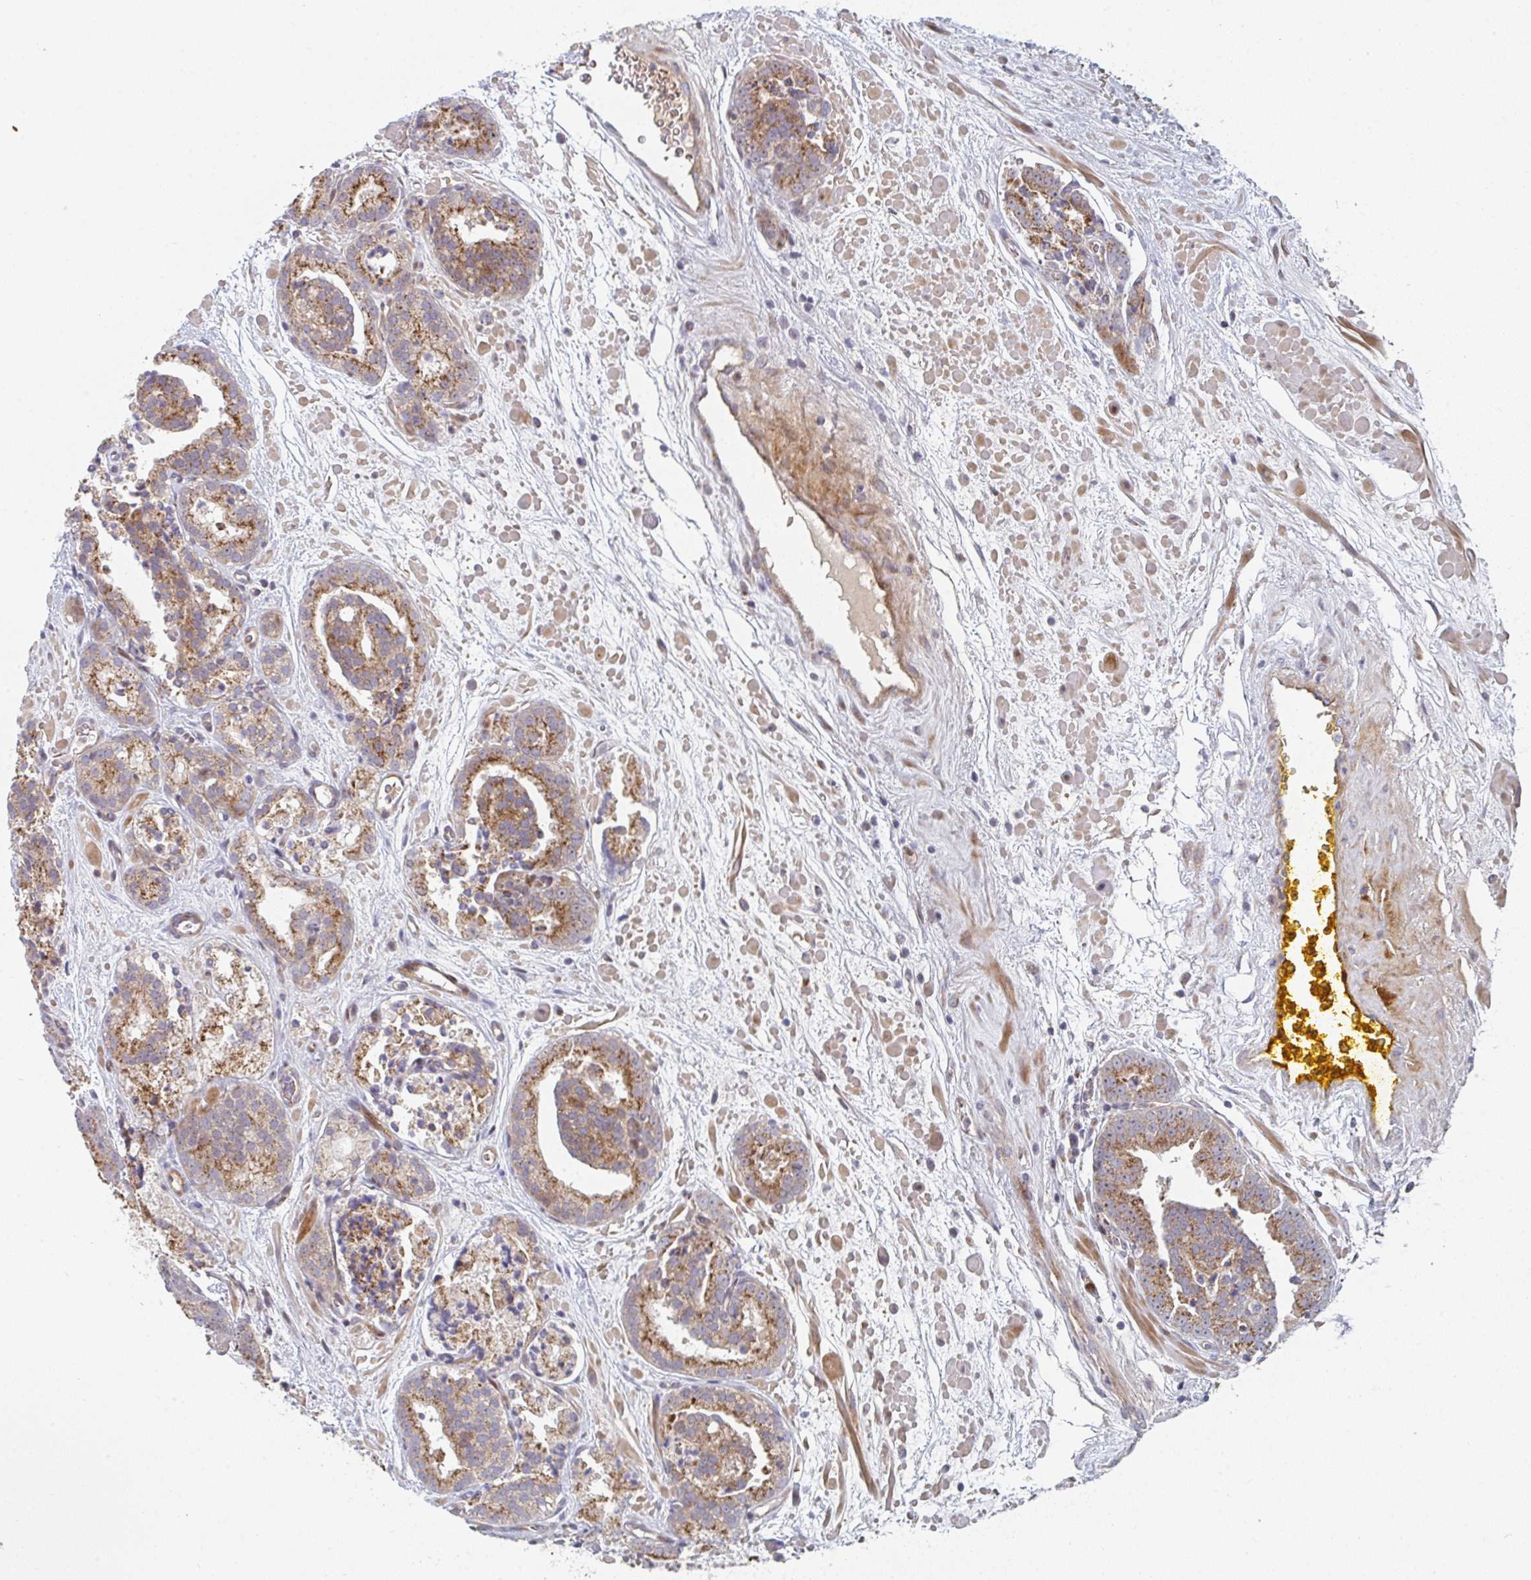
{"staining": {"intensity": "moderate", "quantity": ">75%", "location": "cytoplasmic/membranous"}, "tissue": "prostate cancer", "cell_type": "Tumor cells", "image_type": "cancer", "snomed": [{"axis": "morphology", "description": "Adenocarcinoma, High grade"}, {"axis": "topography", "description": "Prostate"}], "caption": "Adenocarcinoma (high-grade) (prostate) tissue displays moderate cytoplasmic/membranous expression in about >75% of tumor cells The protein is shown in brown color, while the nuclei are stained blue.", "gene": "ZNF644", "patient": {"sex": "male", "age": 66}}